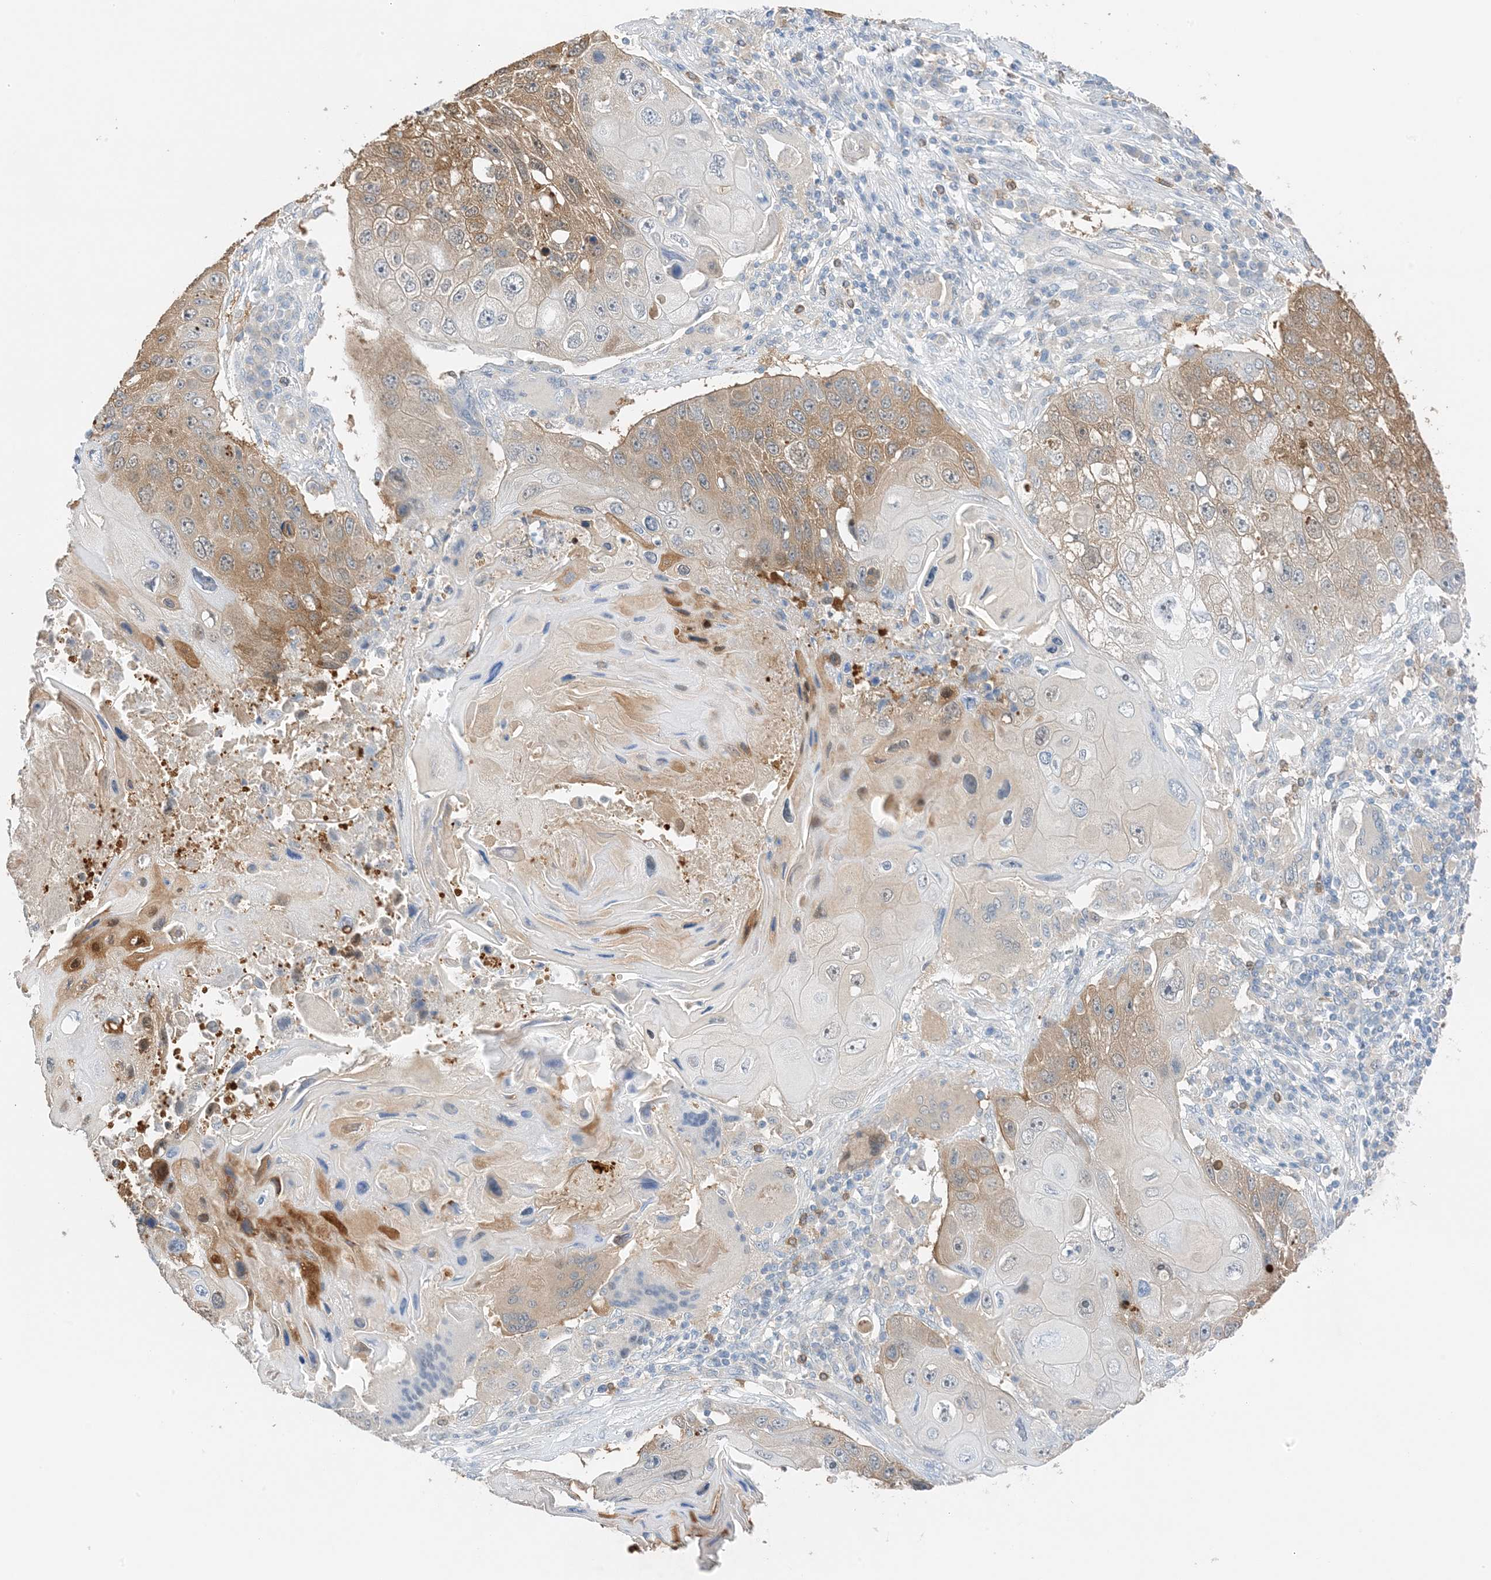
{"staining": {"intensity": "moderate", "quantity": "25%-75%", "location": "cytoplasmic/membranous"}, "tissue": "lung cancer", "cell_type": "Tumor cells", "image_type": "cancer", "snomed": [{"axis": "morphology", "description": "Squamous cell carcinoma, NOS"}, {"axis": "topography", "description": "Lung"}], "caption": "Protein expression analysis of human lung squamous cell carcinoma reveals moderate cytoplasmic/membranous positivity in approximately 25%-75% of tumor cells. (DAB IHC, brown staining for protein, blue staining for nuclei).", "gene": "KIFBP", "patient": {"sex": "male", "age": 61}}